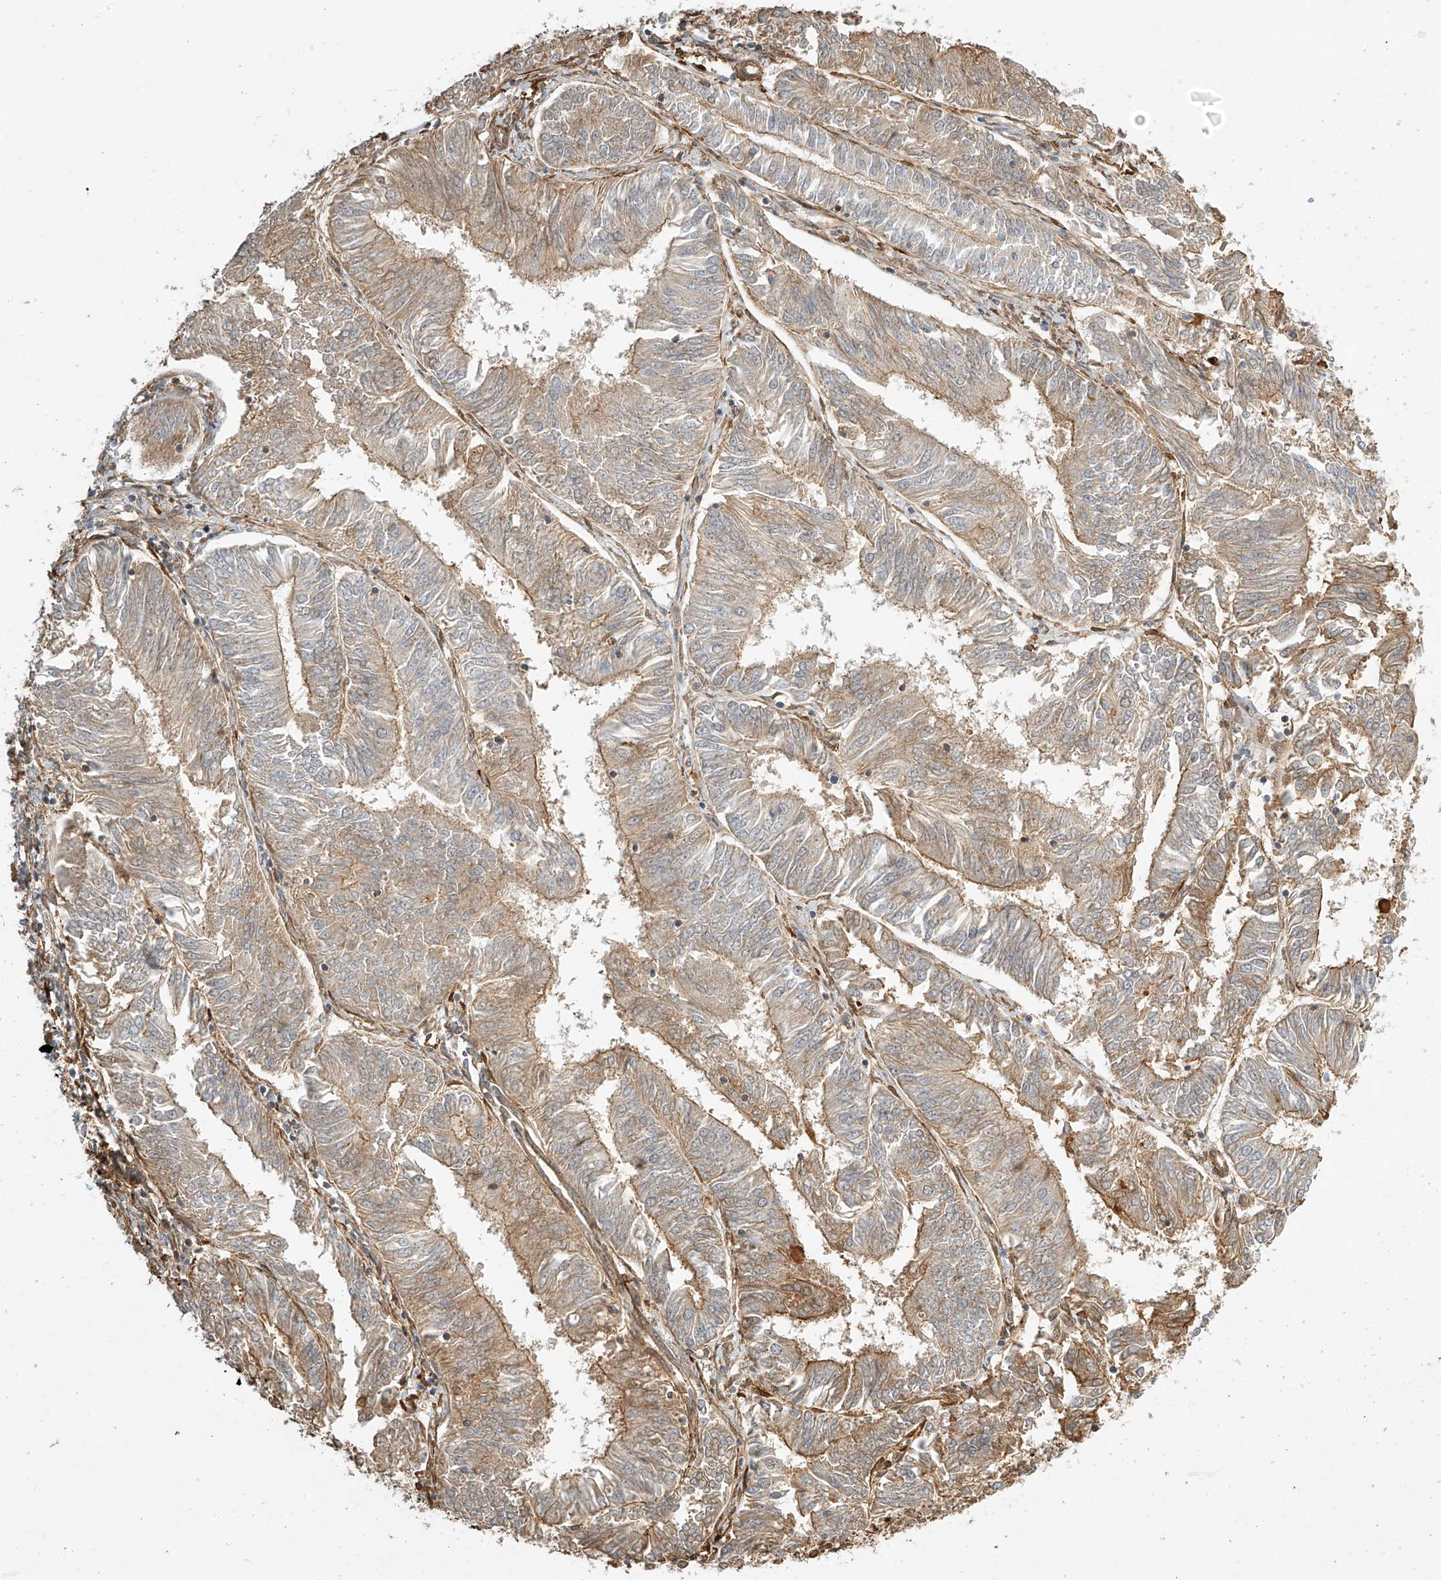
{"staining": {"intensity": "moderate", "quantity": "25%-75%", "location": "cytoplasmic/membranous"}, "tissue": "endometrial cancer", "cell_type": "Tumor cells", "image_type": "cancer", "snomed": [{"axis": "morphology", "description": "Adenocarcinoma, NOS"}, {"axis": "topography", "description": "Endometrium"}], "caption": "Immunohistochemistry (IHC) of endometrial cancer displays medium levels of moderate cytoplasmic/membranous staining in approximately 25%-75% of tumor cells.", "gene": "CSMD3", "patient": {"sex": "female", "age": 58}}